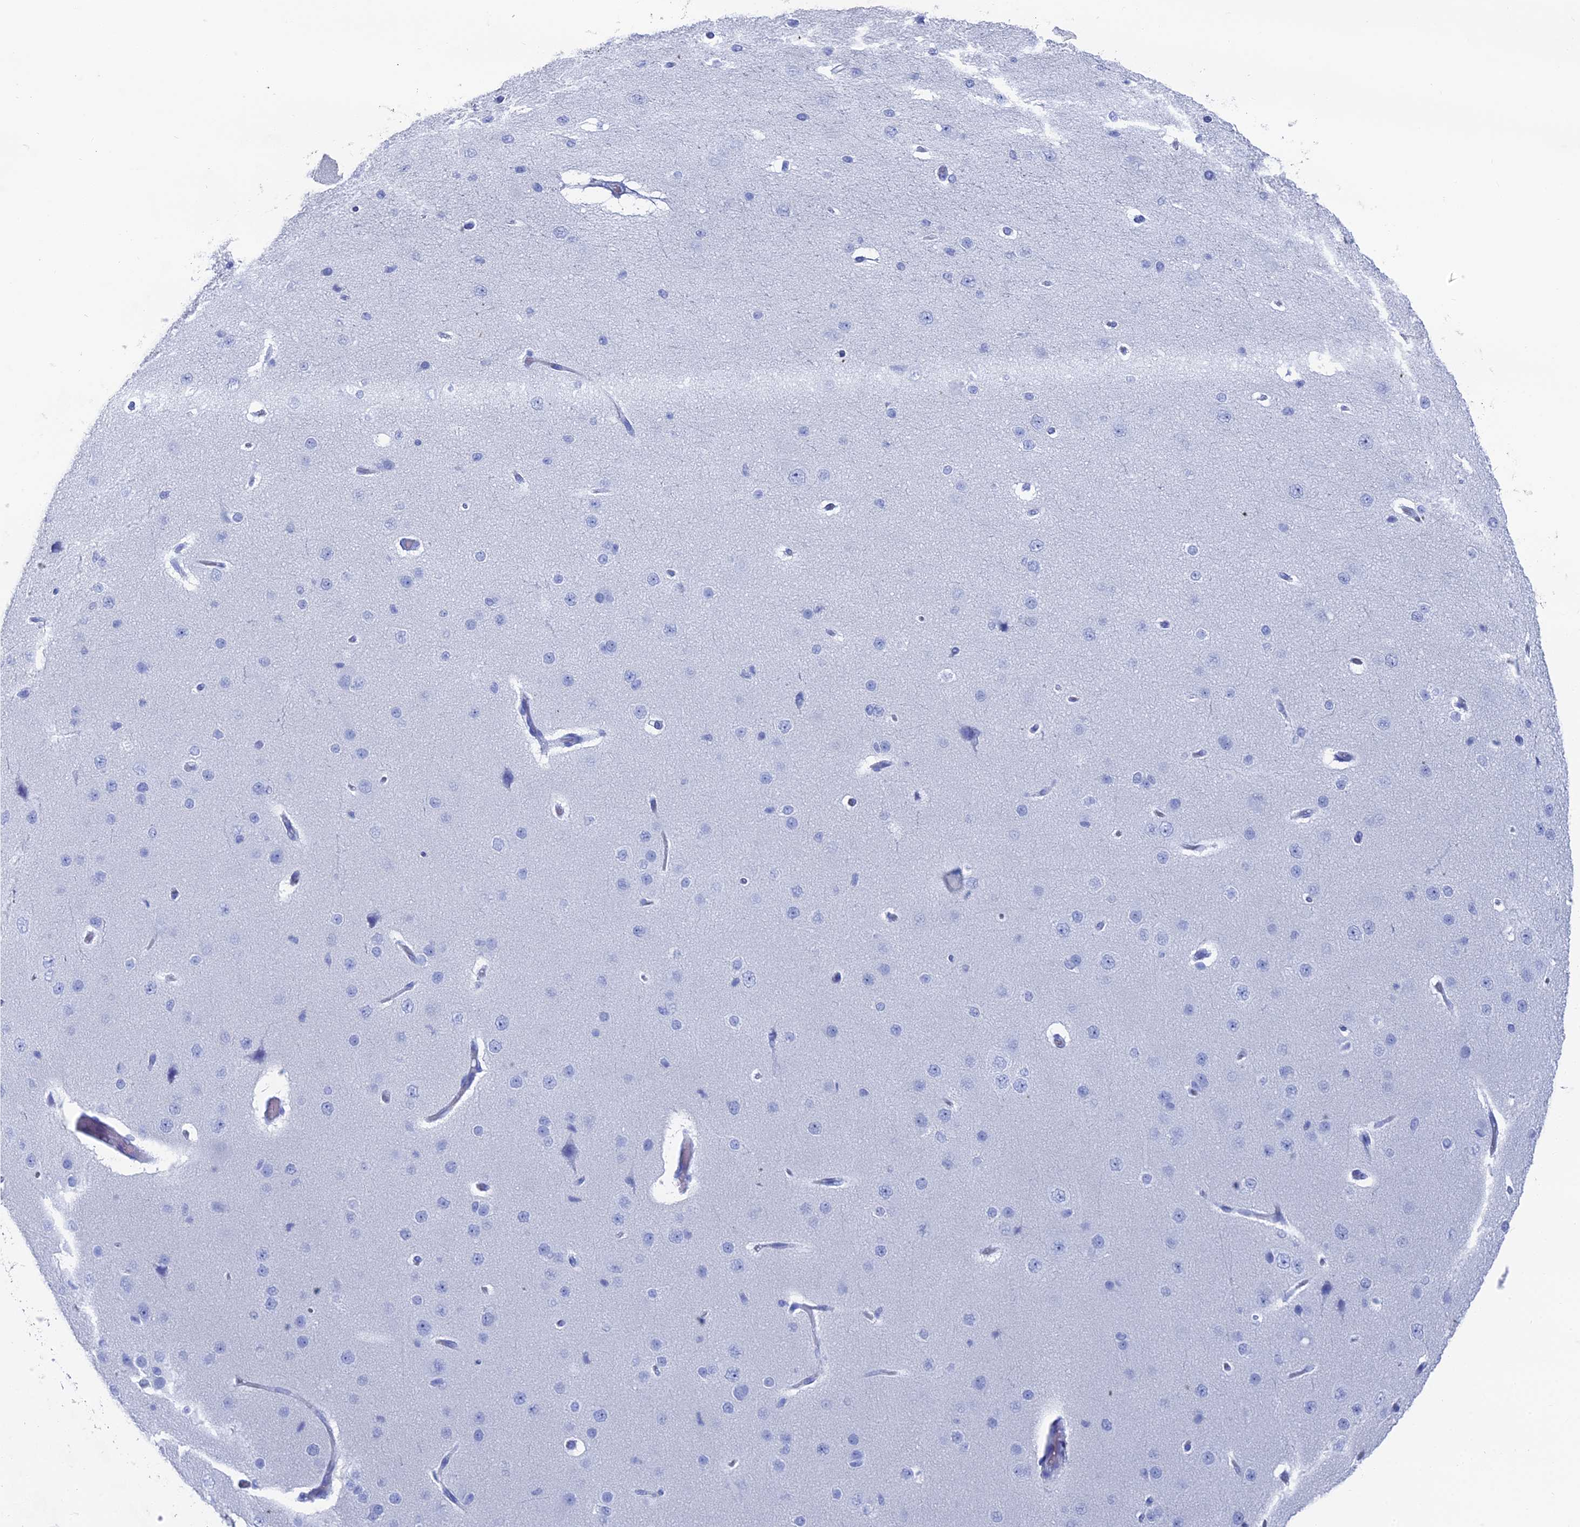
{"staining": {"intensity": "negative", "quantity": "none", "location": "none"}, "tissue": "cerebral cortex", "cell_type": "Endothelial cells", "image_type": "normal", "snomed": [{"axis": "morphology", "description": "Normal tissue, NOS"}, {"axis": "morphology", "description": "Developmental malformation"}, {"axis": "topography", "description": "Cerebral cortex"}], "caption": "Immunohistochemical staining of normal human cerebral cortex exhibits no significant staining in endothelial cells. (Immunohistochemistry, brightfield microscopy, high magnification).", "gene": "ENPP3", "patient": {"sex": "female", "age": 30}}